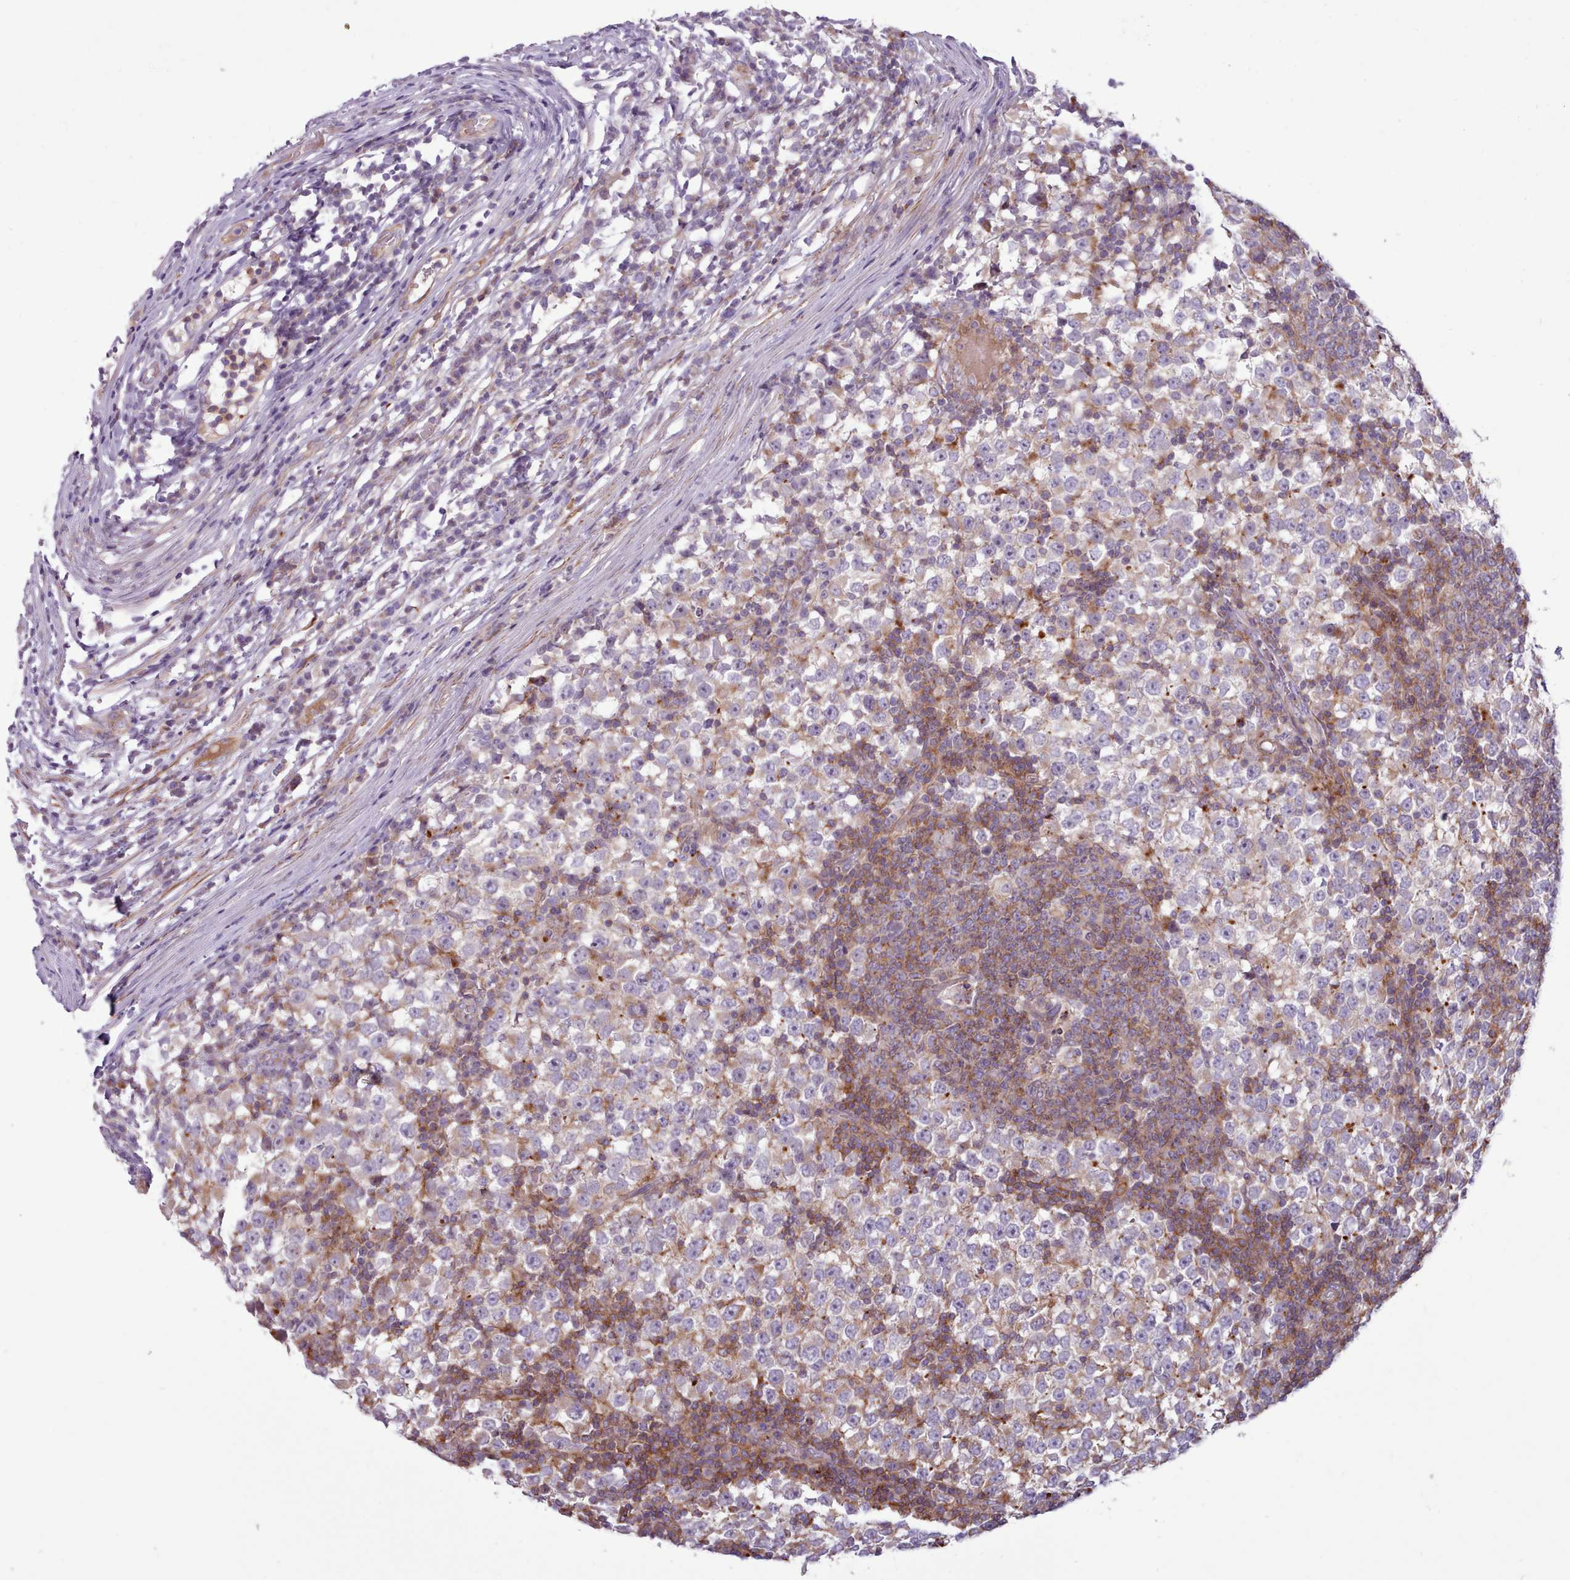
{"staining": {"intensity": "moderate", "quantity": "<25%", "location": "cytoplasmic/membranous"}, "tissue": "testis cancer", "cell_type": "Tumor cells", "image_type": "cancer", "snomed": [{"axis": "morphology", "description": "Seminoma, NOS"}, {"axis": "topography", "description": "Testis"}], "caption": "An image of testis seminoma stained for a protein shows moderate cytoplasmic/membranous brown staining in tumor cells.", "gene": "TENT4B", "patient": {"sex": "male", "age": 65}}